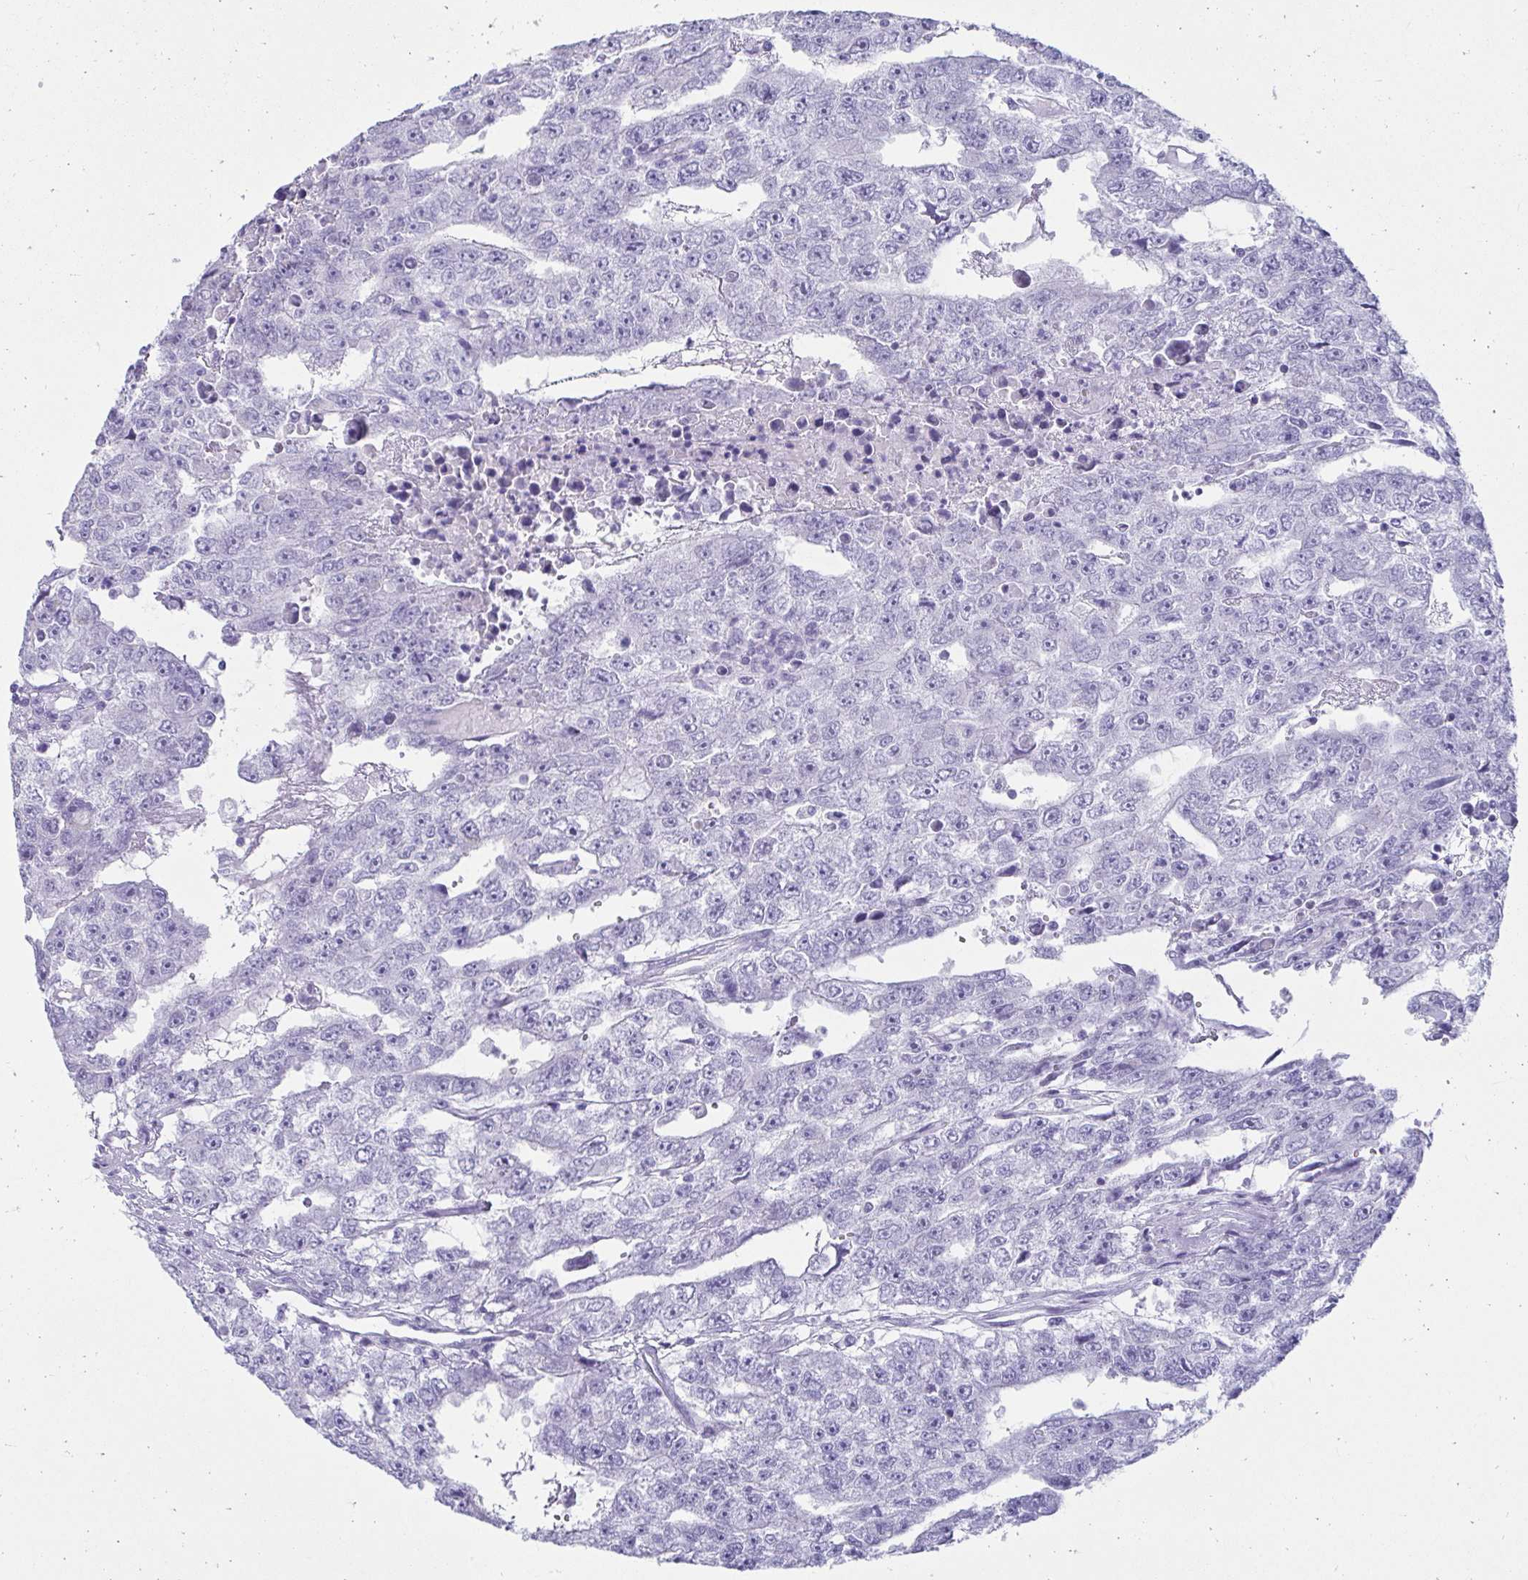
{"staining": {"intensity": "negative", "quantity": "none", "location": "none"}, "tissue": "testis cancer", "cell_type": "Tumor cells", "image_type": "cancer", "snomed": [{"axis": "morphology", "description": "Carcinoma, Embryonal, NOS"}, {"axis": "topography", "description": "Testis"}], "caption": "Micrograph shows no significant protein staining in tumor cells of testis cancer (embryonal carcinoma).", "gene": "ATP4B", "patient": {"sex": "male", "age": 20}}